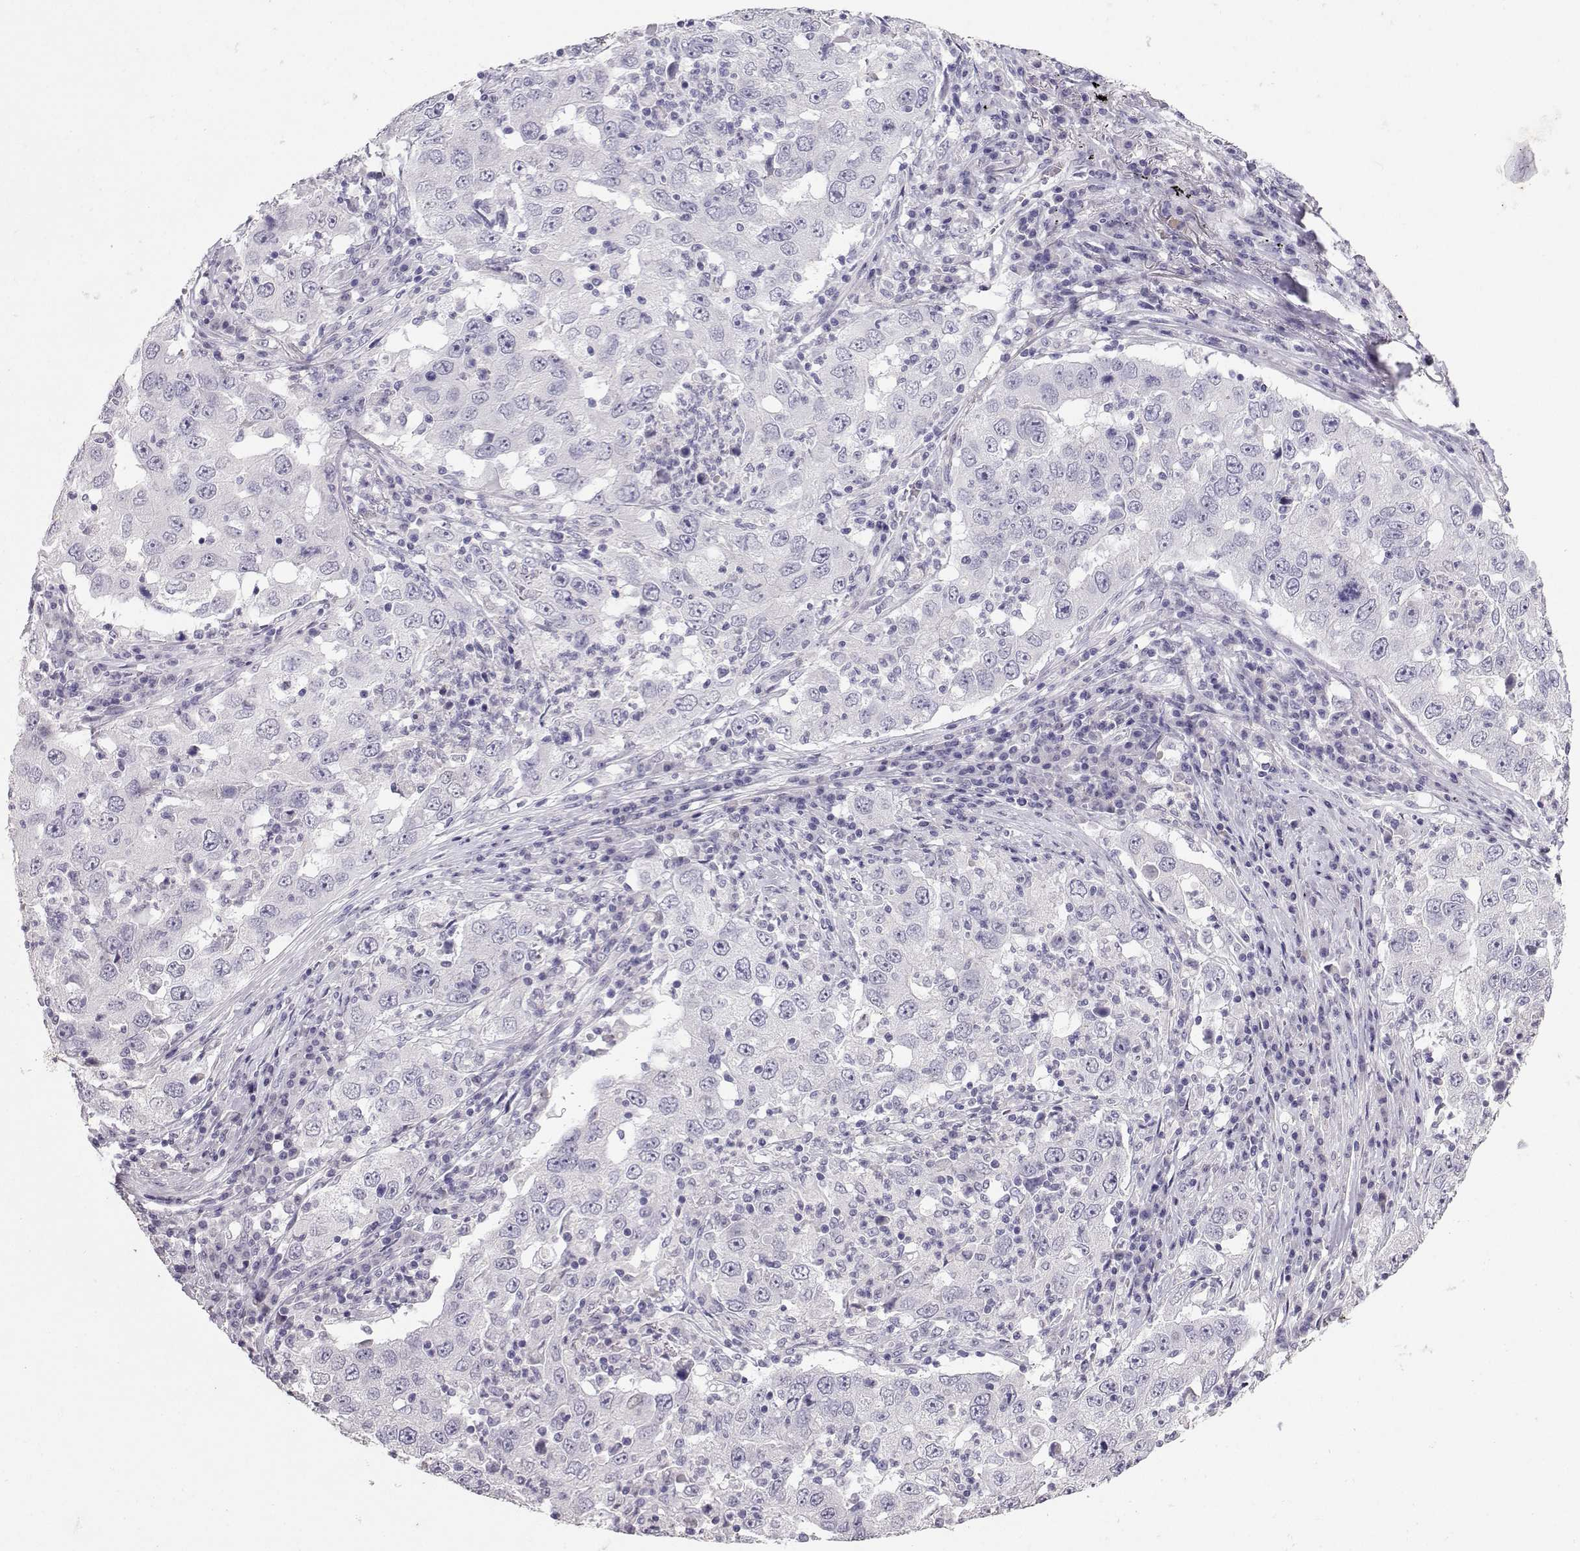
{"staining": {"intensity": "negative", "quantity": "none", "location": "none"}, "tissue": "lung cancer", "cell_type": "Tumor cells", "image_type": "cancer", "snomed": [{"axis": "morphology", "description": "Adenocarcinoma, NOS"}, {"axis": "topography", "description": "Lung"}], "caption": "Immunohistochemistry photomicrograph of neoplastic tissue: lung cancer stained with DAB reveals no significant protein staining in tumor cells.", "gene": "CARTPT", "patient": {"sex": "male", "age": 73}}